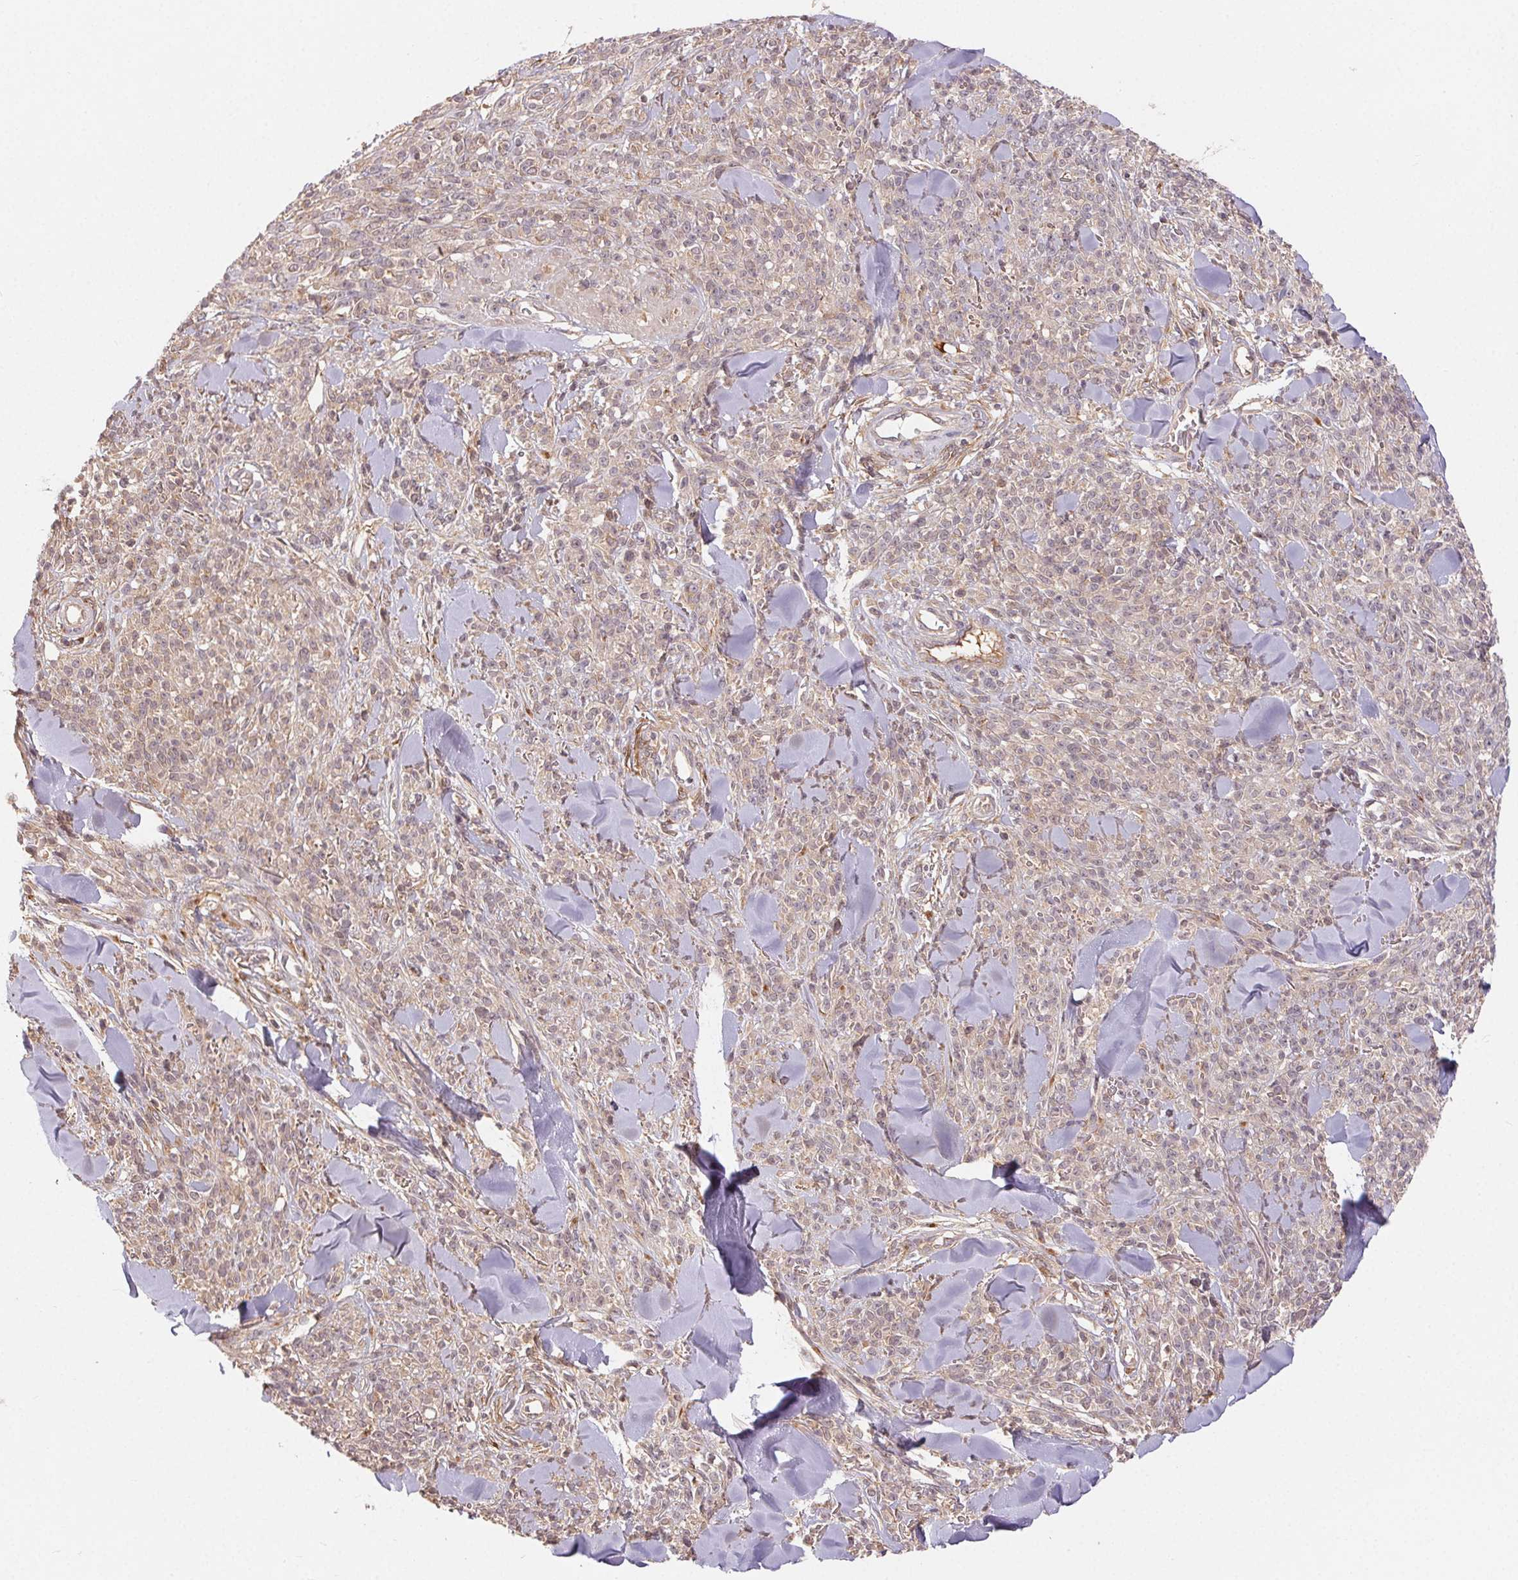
{"staining": {"intensity": "weak", "quantity": "25%-75%", "location": "cytoplasmic/membranous"}, "tissue": "melanoma", "cell_type": "Tumor cells", "image_type": "cancer", "snomed": [{"axis": "morphology", "description": "Malignant melanoma, NOS"}, {"axis": "topography", "description": "Skin"}, {"axis": "topography", "description": "Skin of trunk"}], "caption": "DAB (3,3'-diaminobenzidine) immunohistochemical staining of human malignant melanoma displays weak cytoplasmic/membranous protein positivity in about 25%-75% of tumor cells. (DAB (3,3'-diaminobenzidine) = brown stain, brightfield microscopy at high magnification).", "gene": "MAPKAPK2", "patient": {"sex": "male", "age": 74}}